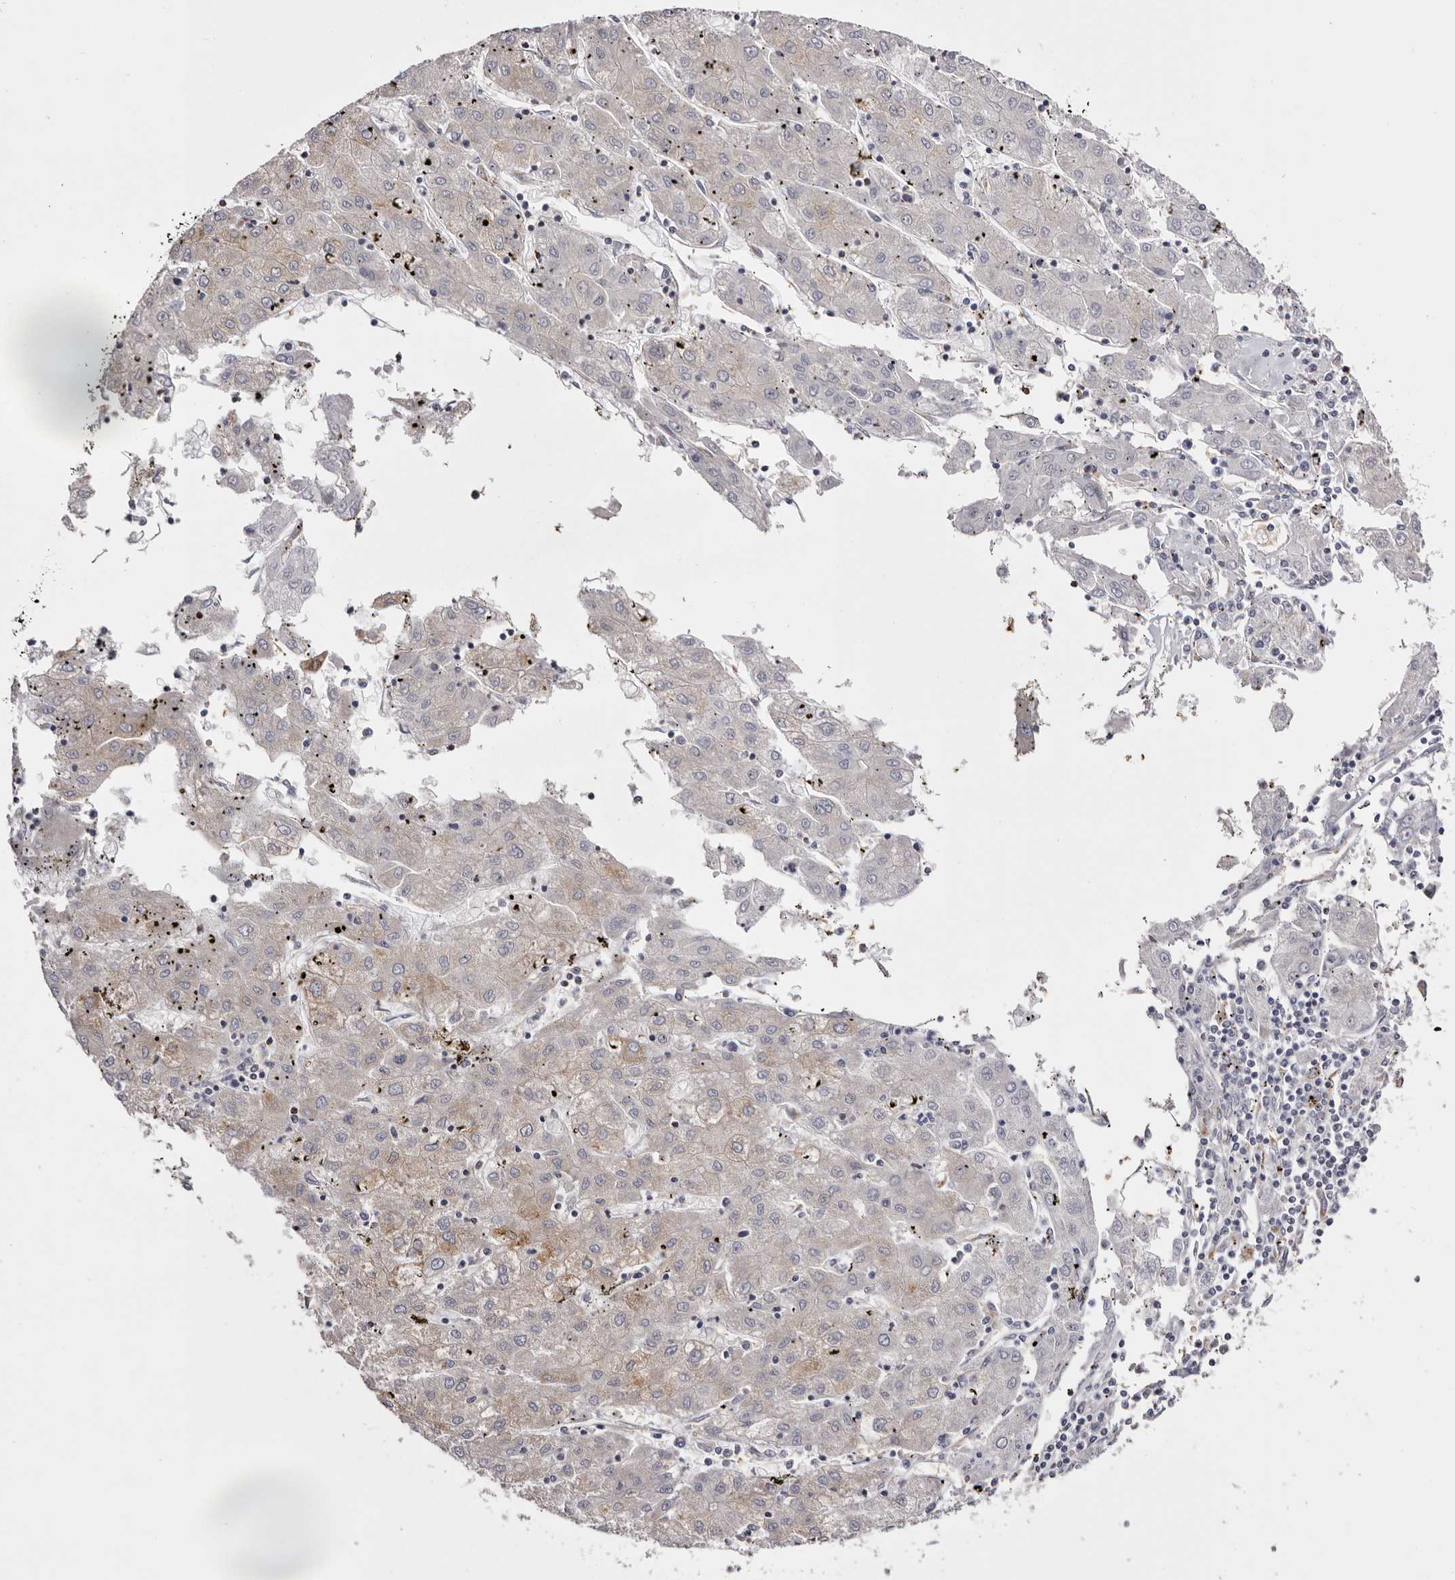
{"staining": {"intensity": "weak", "quantity": "25%-75%", "location": "cytoplasmic/membranous"}, "tissue": "liver cancer", "cell_type": "Tumor cells", "image_type": "cancer", "snomed": [{"axis": "morphology", "description": "Carcinoma, Hepatocellular, NOS"}, {"axis": "topography", "description": "Liver"}], "caption": "Immunohistochemical staining of human liver cancer reveals low levels of weak cytoplasmic/membranous protein staining in about 25%-75% of tumor cells. The protein of interest is stained brown, and the nuclei are stained in blue (DAB (3,3'-diaminobenzidine) IHC with brightfield microscopy, high magnification).", "gene": "C4orf3", "patient": {"sex": "male", "age": 72}}